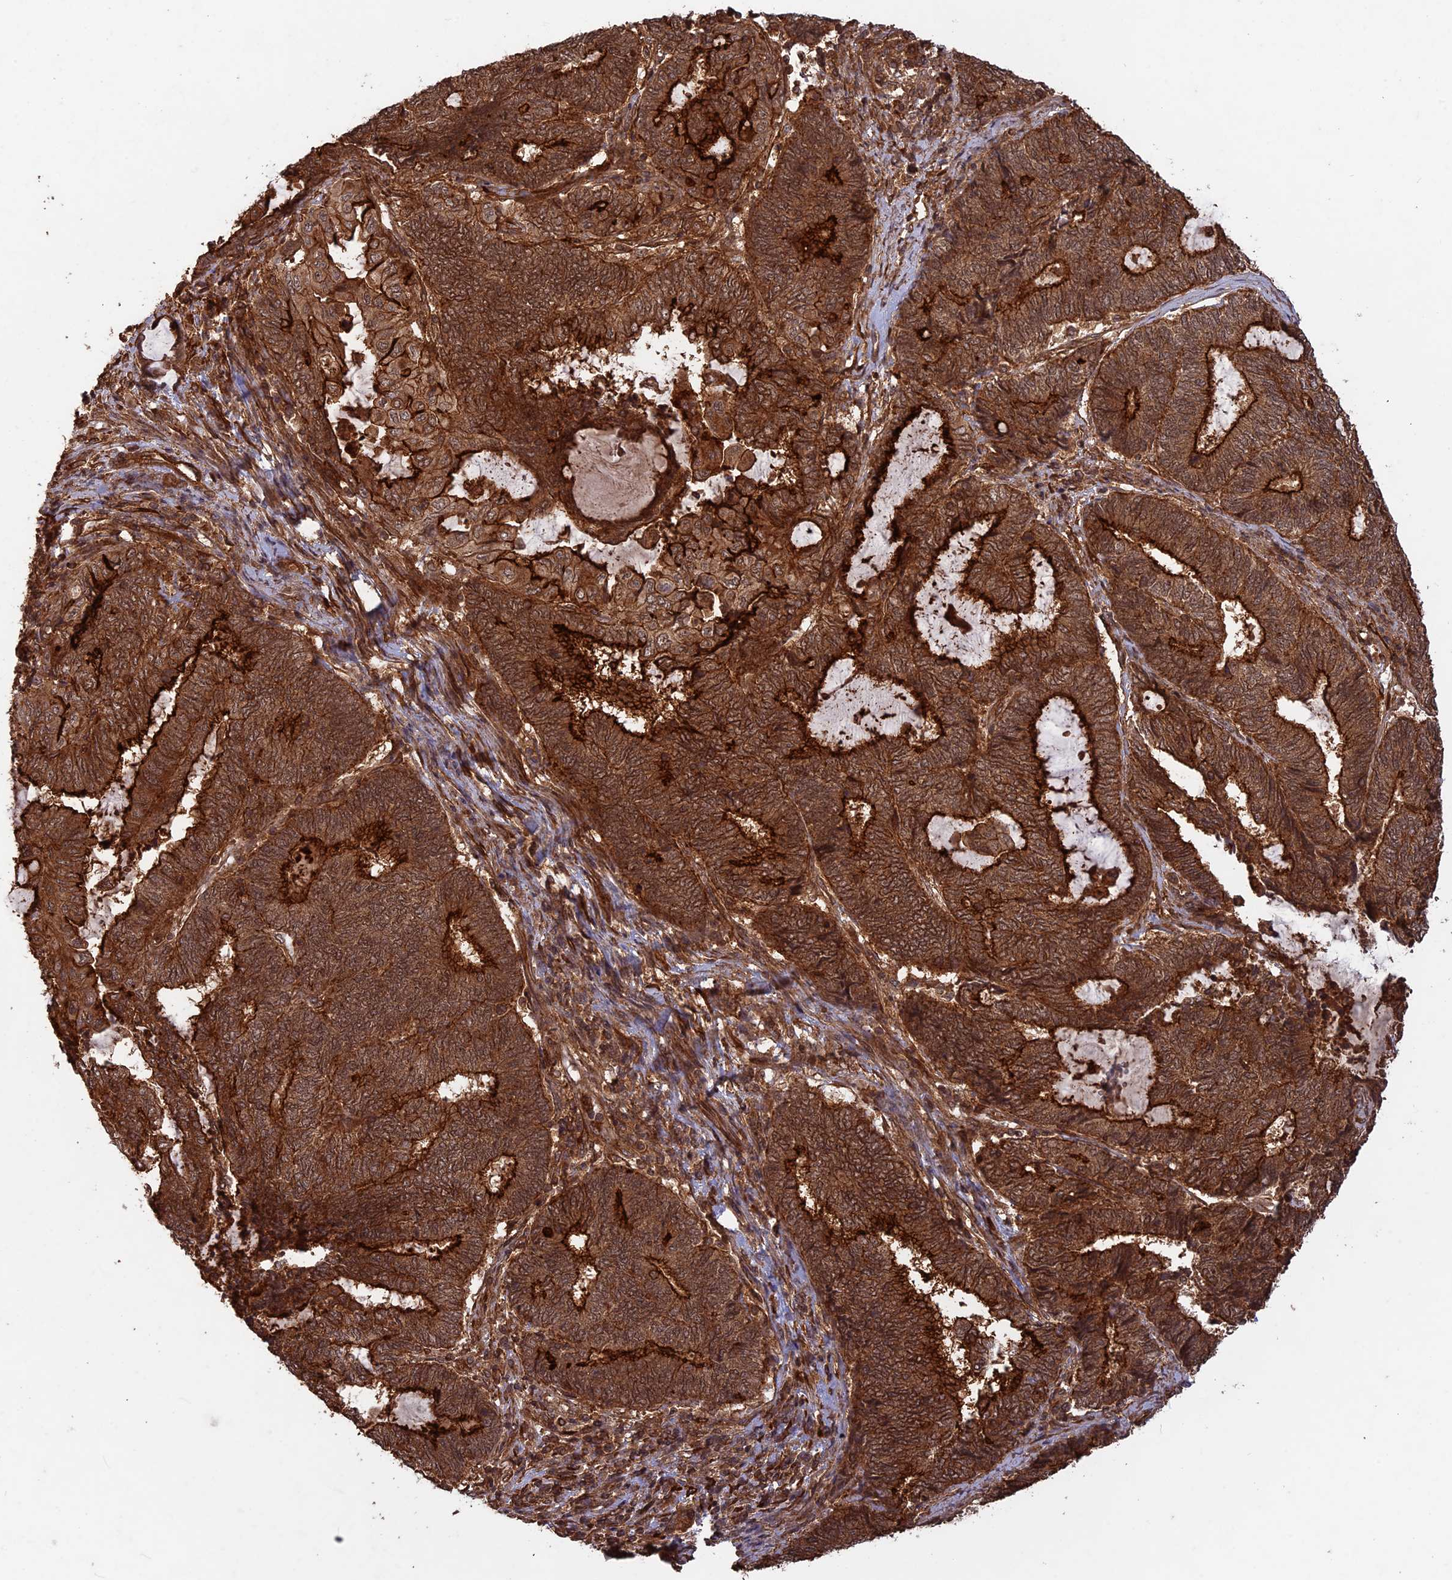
{"staining": {"intensity": "strong", "quantity": ">75%", "location": "cytoplasmic/membranous"}, "tissue": "endometrial cancer", "cell_type": "Tumor cells", "image_type": "cancer", "snomed": [{"axis": "morphology", "description": "Adenocarcinoma, NOS"}, {"axis": "topography", "description": "Uterus"}, {"axis": "topography", "description": "Endometrium"}], "caption": "DAB immunohistochemical staining of human endometrial adenocarcinoma exhibits strong cytoplasmic/membranous protein expression in approximately >75% of tumor cells.", "gene": "CCDC174", "patient": {"sex": "female", "age": 70}}